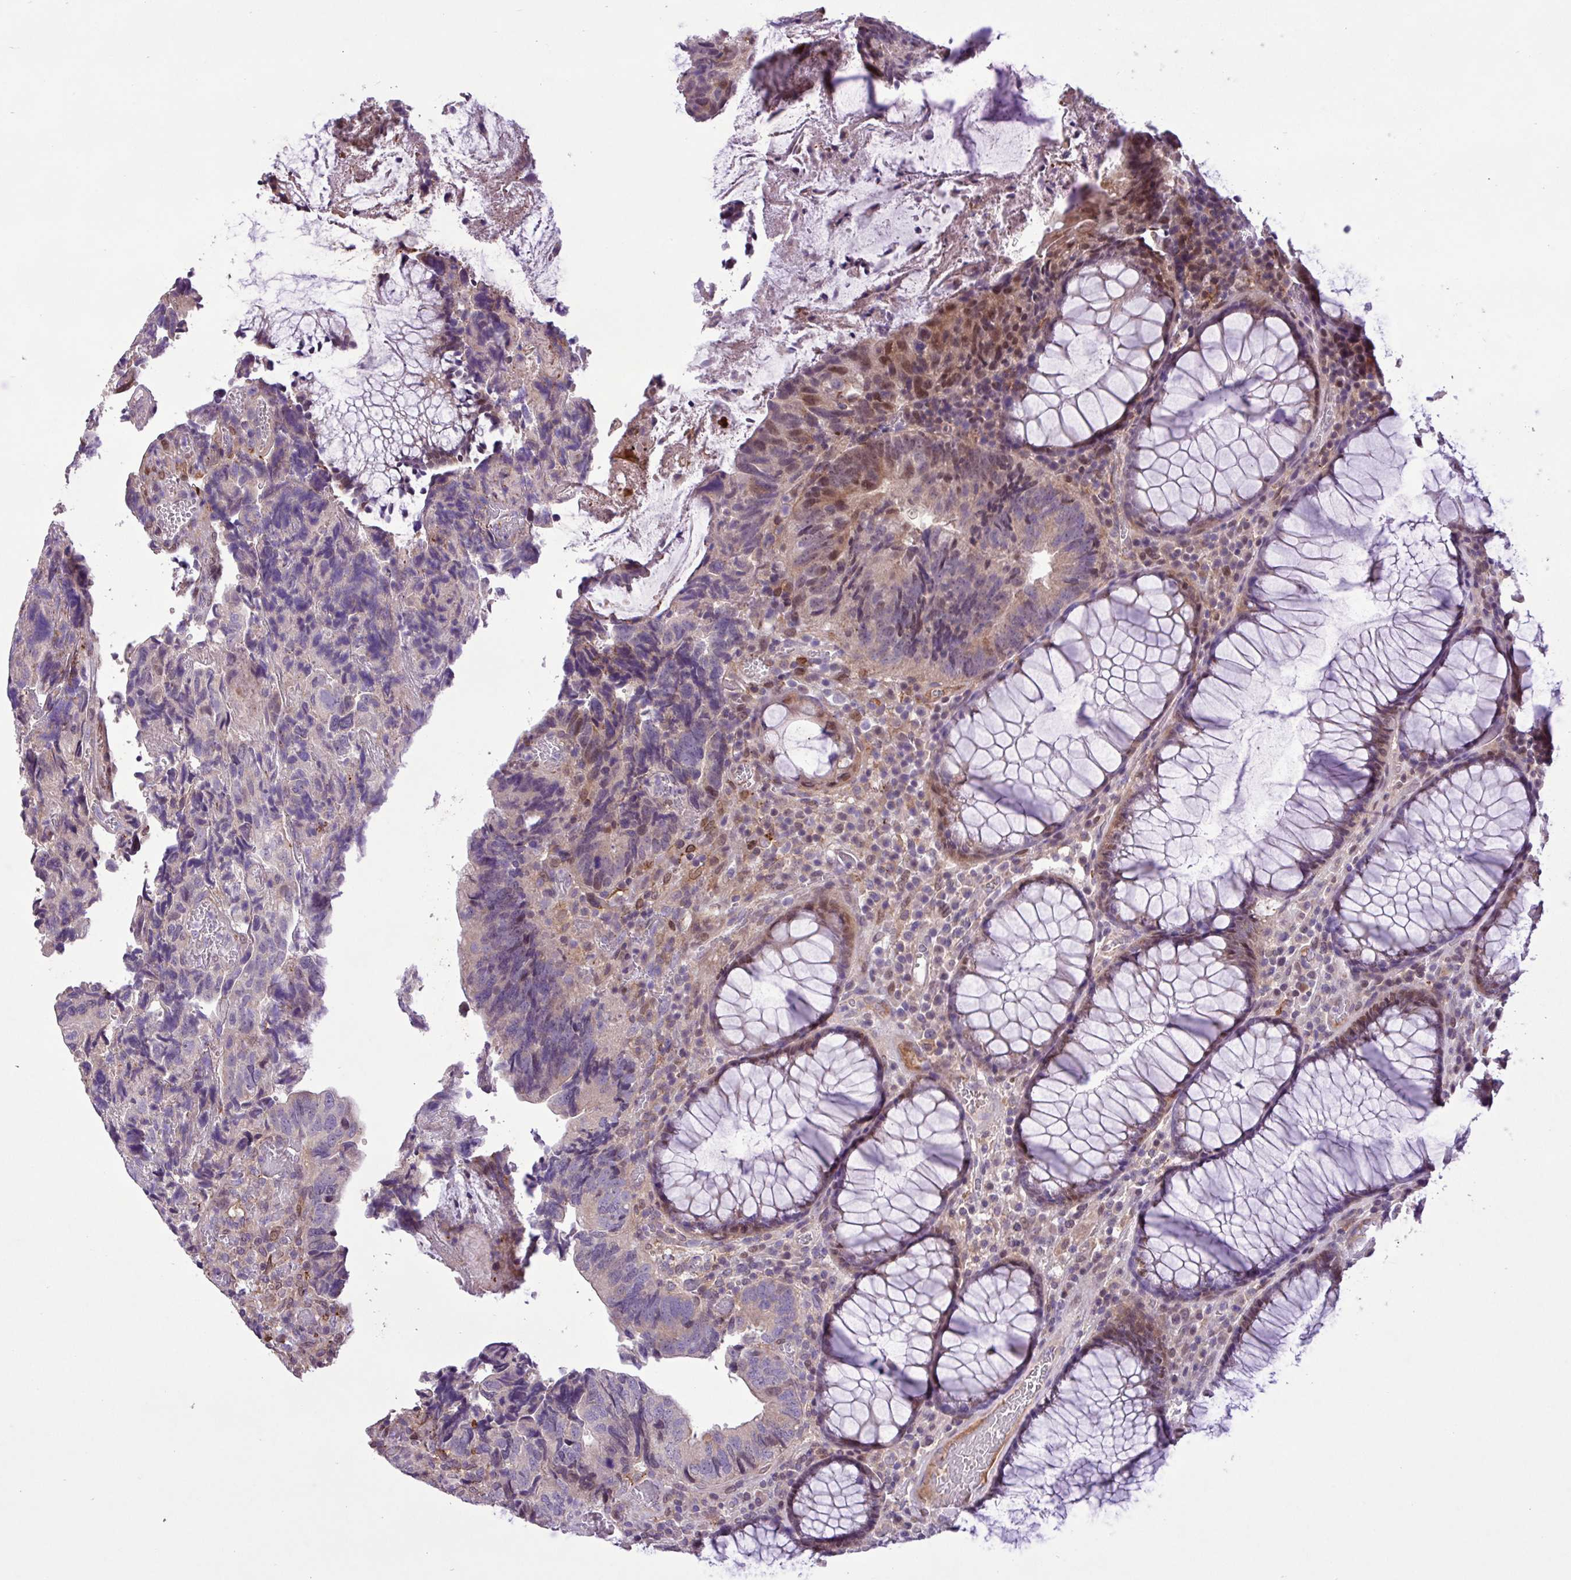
{"staining": {"intensity": "moderate", "quantity": "<25%", "location": "nuclear"}, "tissue": "colorectal cancer", "cell_type": "Tumor cells", "image_type": "cancer", "snomed": [{"axis": "morphology", "description": "Adenocarcinoma, NOS"}, {"axis": "topography", "description": "Colon"}], "caption": "Brown immunohistochemical staining in human adenocarcinoma (colorectal) demonstrates moderate nuclear staining in about <25% of tumor cells. (Stains: DAB in brown, nuclei in blue, Microscopy: brightfield microscopy at high magnification).", "gene": "RPP25L", "patient": {"sex": "female", "age": 67}}